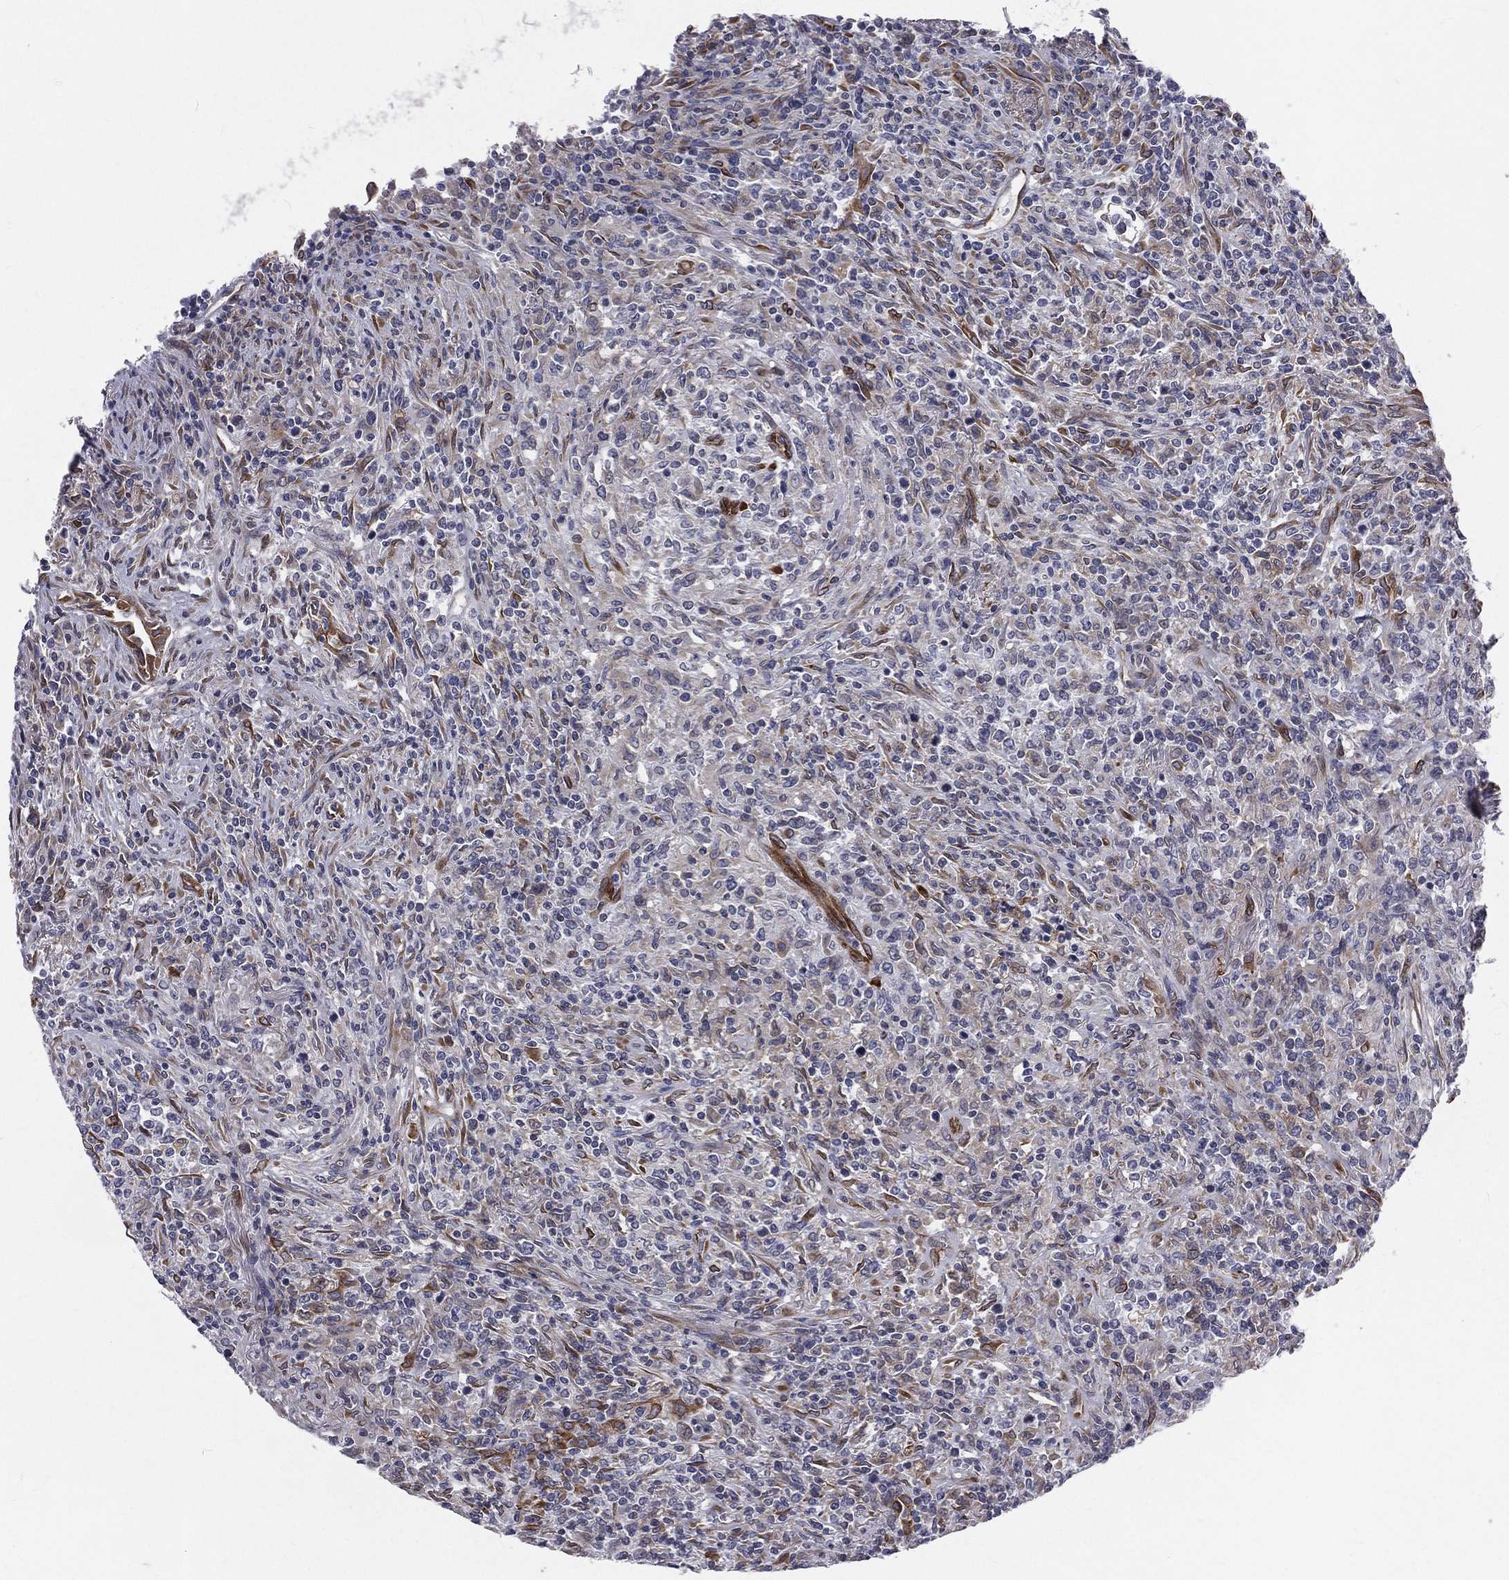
{"staining": {"intensity": "negative", "quantity": "none", "location": "none"}, "tissue": "lymphoma", "cell_type": "Tumor cells", "image_type": "cancer", "snomed": [{"axis": "morphology", "description": "Malignant lymphoma, non-Hodgkin's type, High grade"}, {"axis": "topography", "description": "Lung"}], "caption": "Tumor cells show no significant staining in lymphoma. (Stains: DAB (3,3'-diaminobenzidine) immunohistochemistry (IHC) with hematoxylin counter stain, Microscopy: brightfield microscopy at high magnification).", "gene": "PGRMC1", "patient": {"sex": "male", "age": 79}}